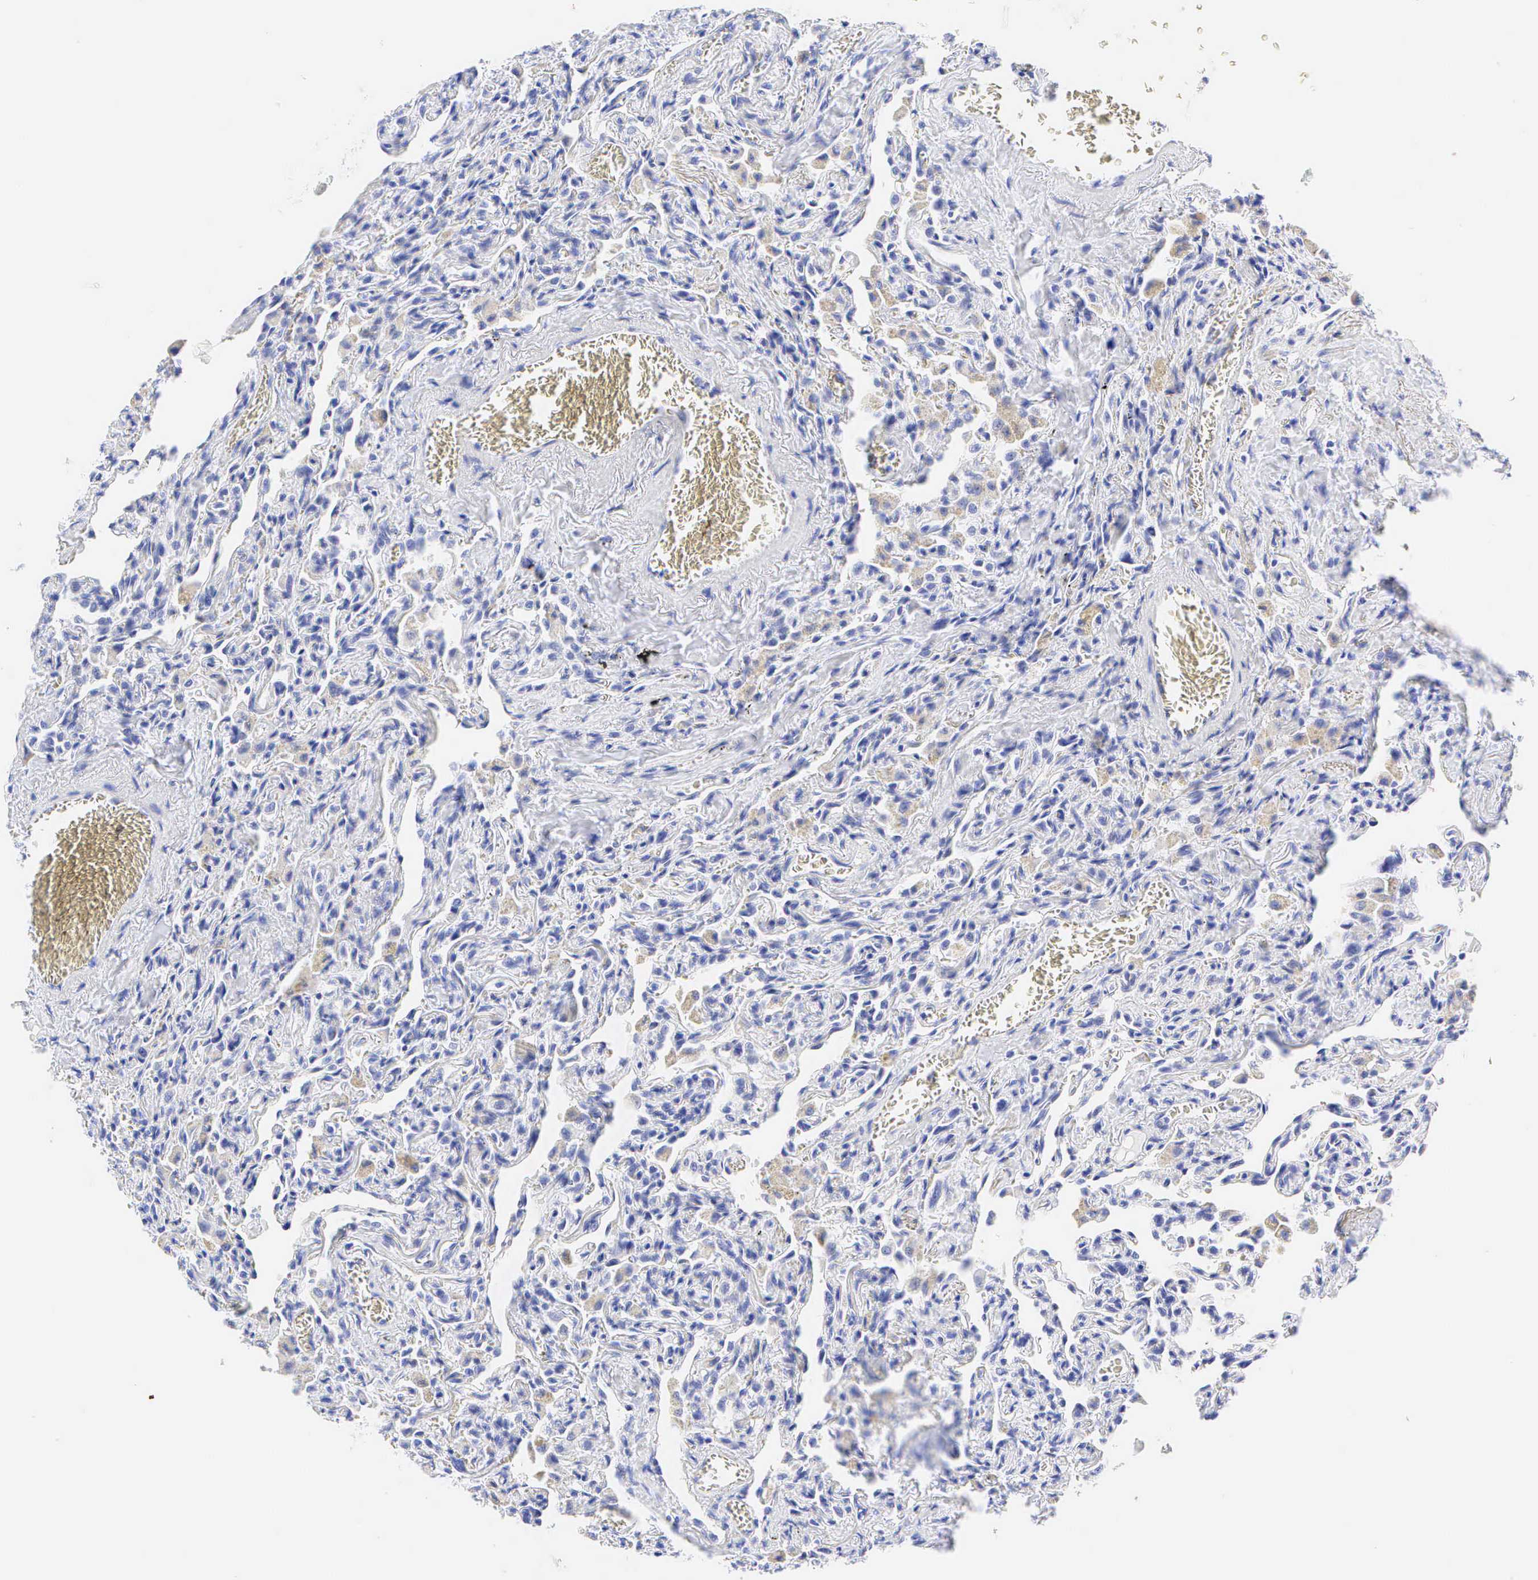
{"staining": {"intensity": "negative", "quantity": "none", "location": "none"}, "tissue": "lung", "cell_type": "Alveolar cells", "image_type": "normal", "snomed": [{"axis": "morphology", "description": "Normal tissue, NOS"}, {"axis": "topography", "description": "Lung"}], "caption": "Unremarkable lung was stained to show a protein in brown. There is no significant expression in alveolar cells. The staining was performed using DAB (3,3'-diaminobenzidine) to visualize the protein expression in brown, while the nuclei were stained in blue with hematoxylin (Magnification: 20x).", "gene": "KRT20", "patient": {"sex": "male", "age": 73}}